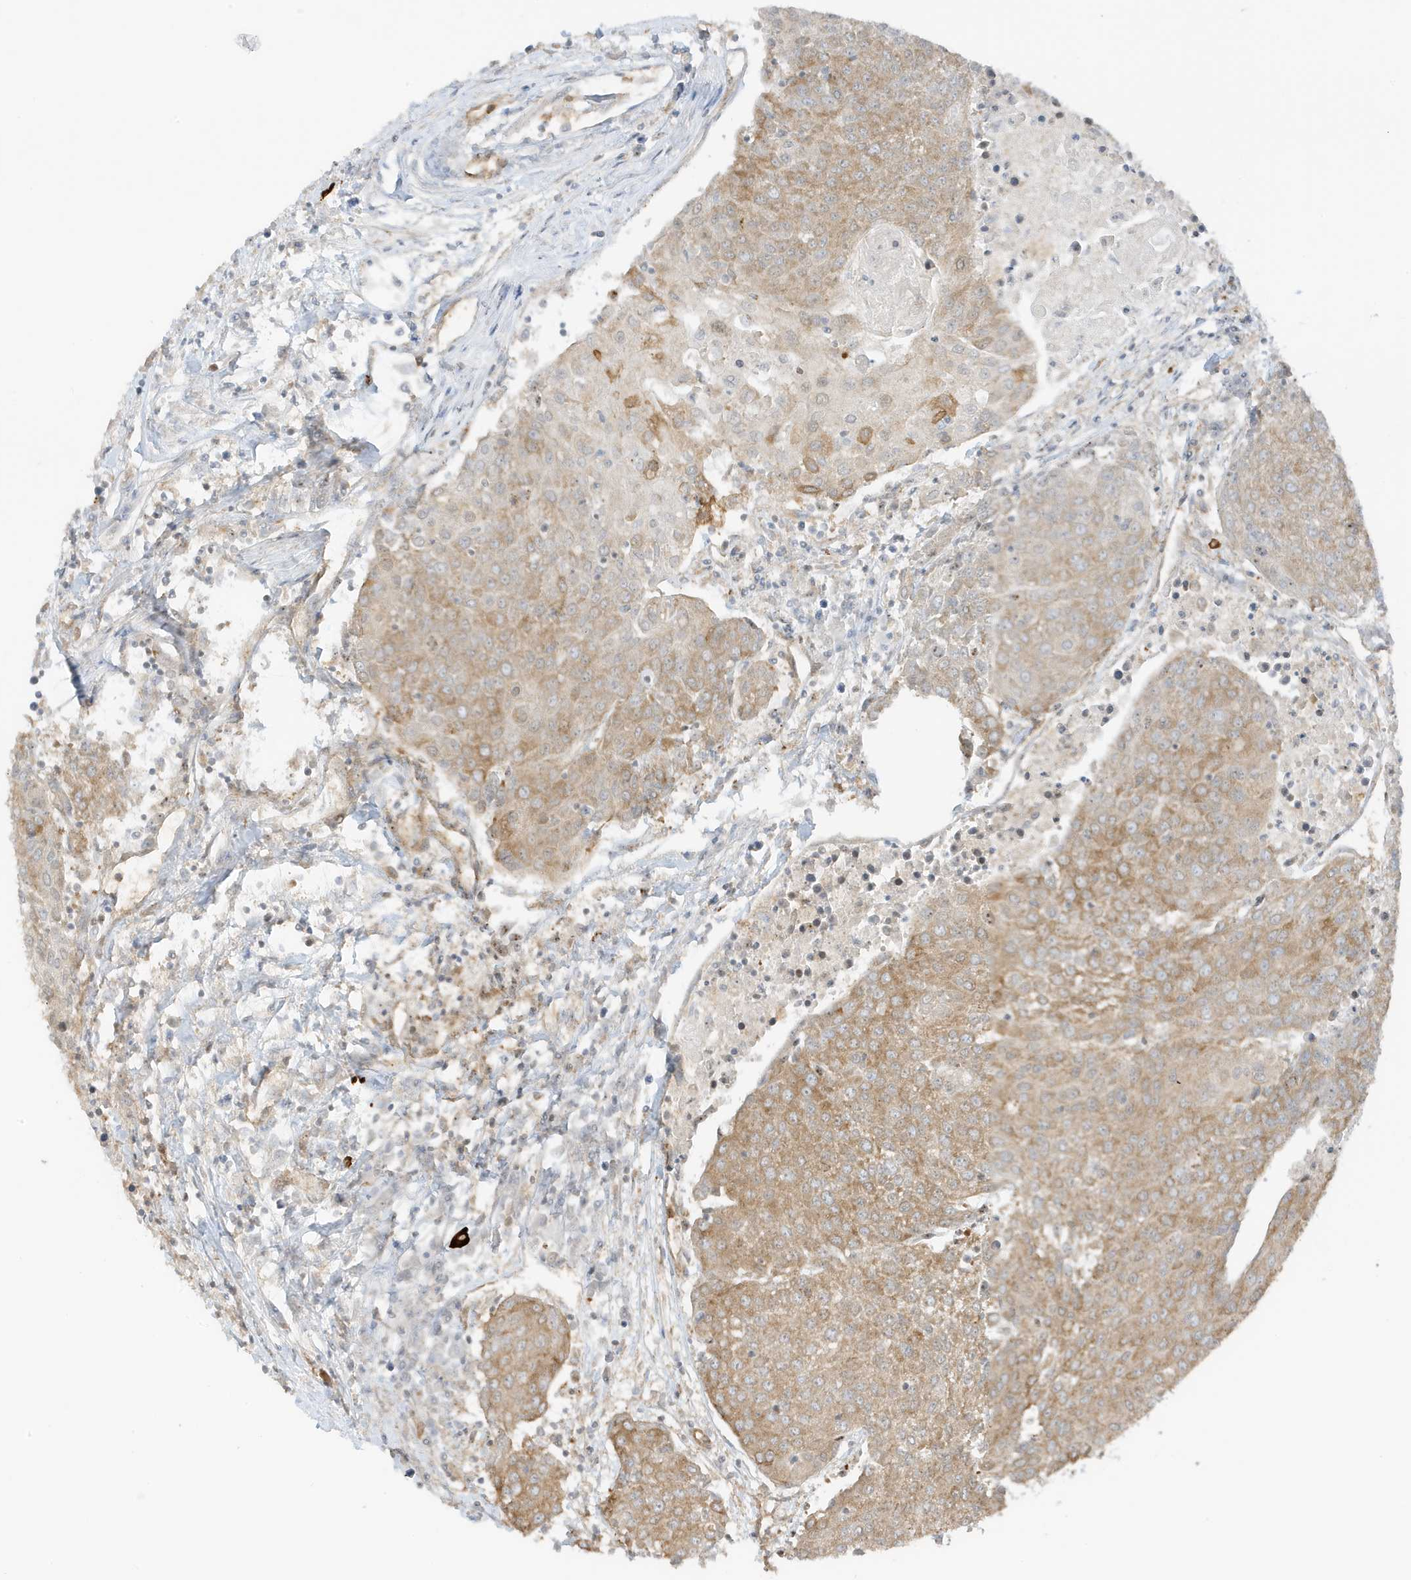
{"staining": {"intensity": "moderate", "quantity": ">75%", "location": "cytoplasmic/membranous"}, "tissue": "urothelial cancer", "cell_type": "Tumor cells", "image_type": "cancer", "snomed": [{"axis": "morphology", "description": "Urothelial carcinoma, High grade"}, {"axis": "topography", "description": "Urinary bladder"}], "caption": "Human urothelial cancer stained with a protein marker demonstrates moderate staining in tumor cells.", "gene": "UBAP2L", "patient": {"sex": "female", "age": 85}}